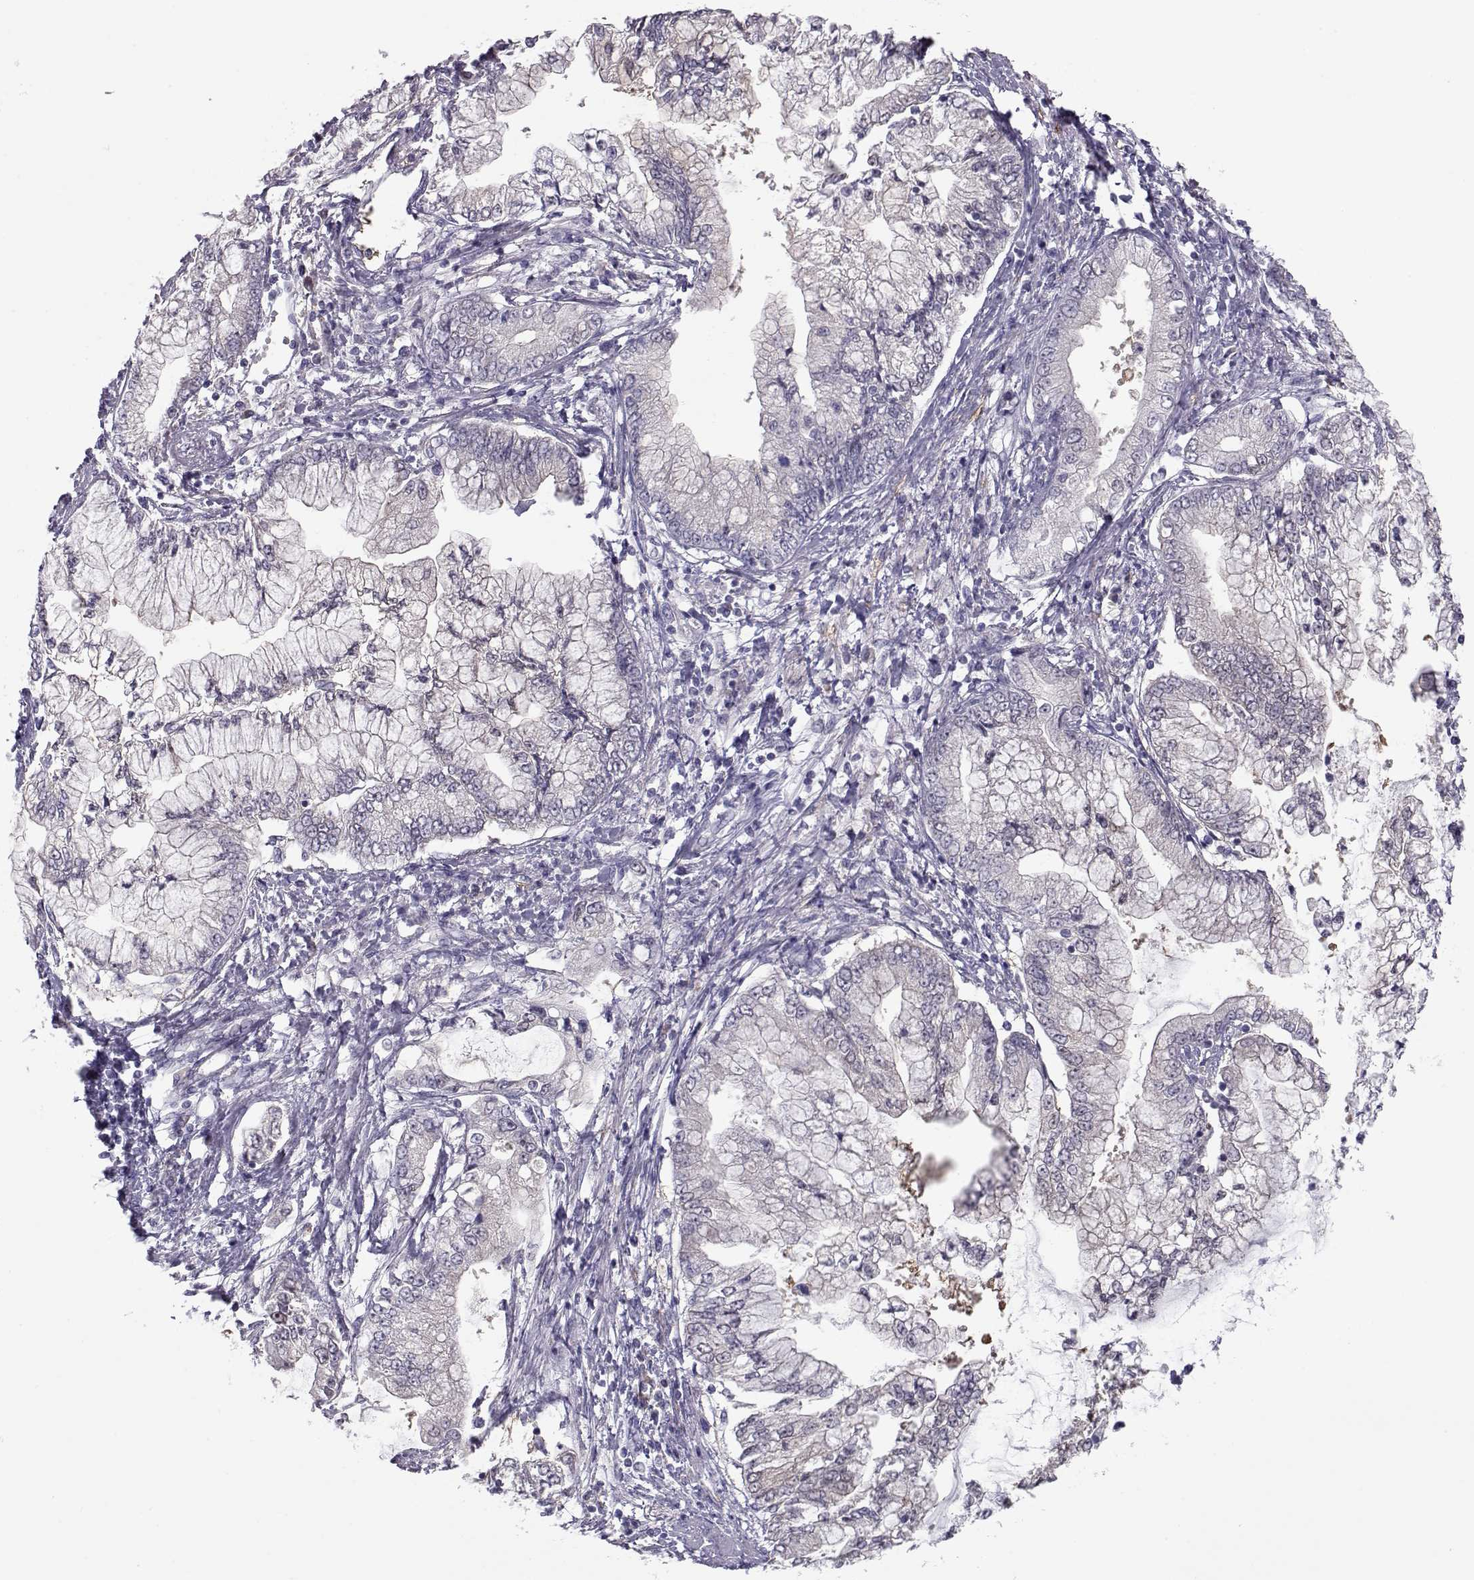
{"staining": {"intensity": "negative", "quantity": "none", "location": "none"}, "tissue": "stomach cancer", "cell_type": "Tumor cells", "image_type": "cancer", "snomed": [{"axis": "morphology", "description": "Adenocarcinoma, NOS"}, {"axis": "topography", "description": "Stomach, upper"}], "caption": "Tumor cells are negative for protein expression in human stomach cancer.", "gene": "NPVF", "patient": {"sex": "female", "age": 74}}